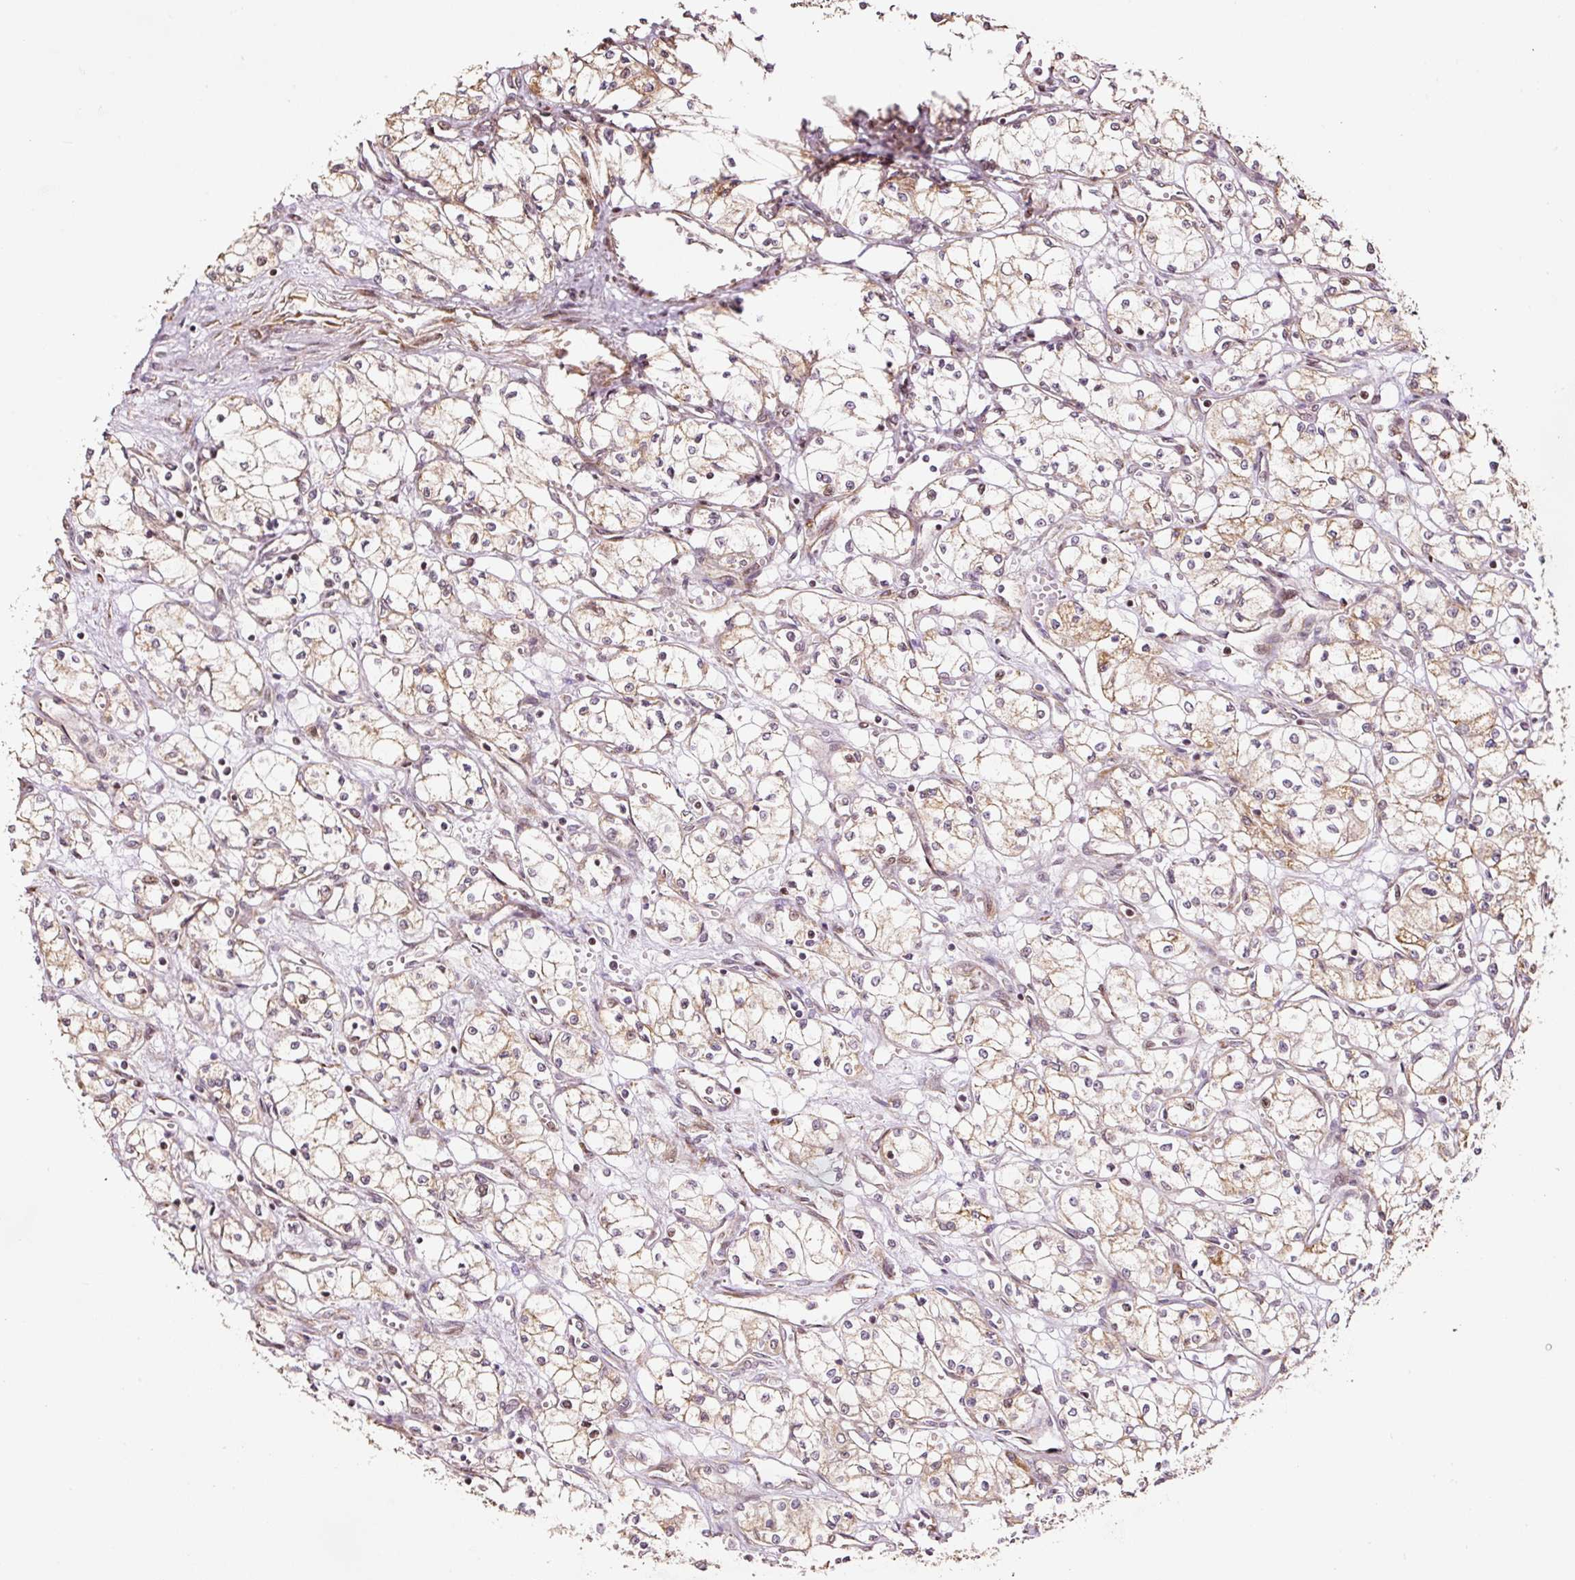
{"staining": {"intensity": "weak", "quantity": "25%-75%", "location": "cytoplasmic/membranous"}, "tissue": "renal cancer", "cell_type": "Tumor cells", "image_type": "cancer", "snomed": [{"axis": "morphology", "description": "Normal tissue, NOS"}, {"axis": "morphology", "description": "Adenocarcinoma, NOS"}, {"axis": "topography", "description": "Kidney"}], "caption": "Immunohistochemistry (DAB (3,3'-diaminobenzidine)) staining of human renal adenocarcinoma reveals weak cytoplasmic/membranous protein expression in about 25%-75% of tumor cells. (DAB IHC with brightfield microscopy, high magnification).", "gene": "ETF1", "patient": {"sex": "male", "age": 59}}